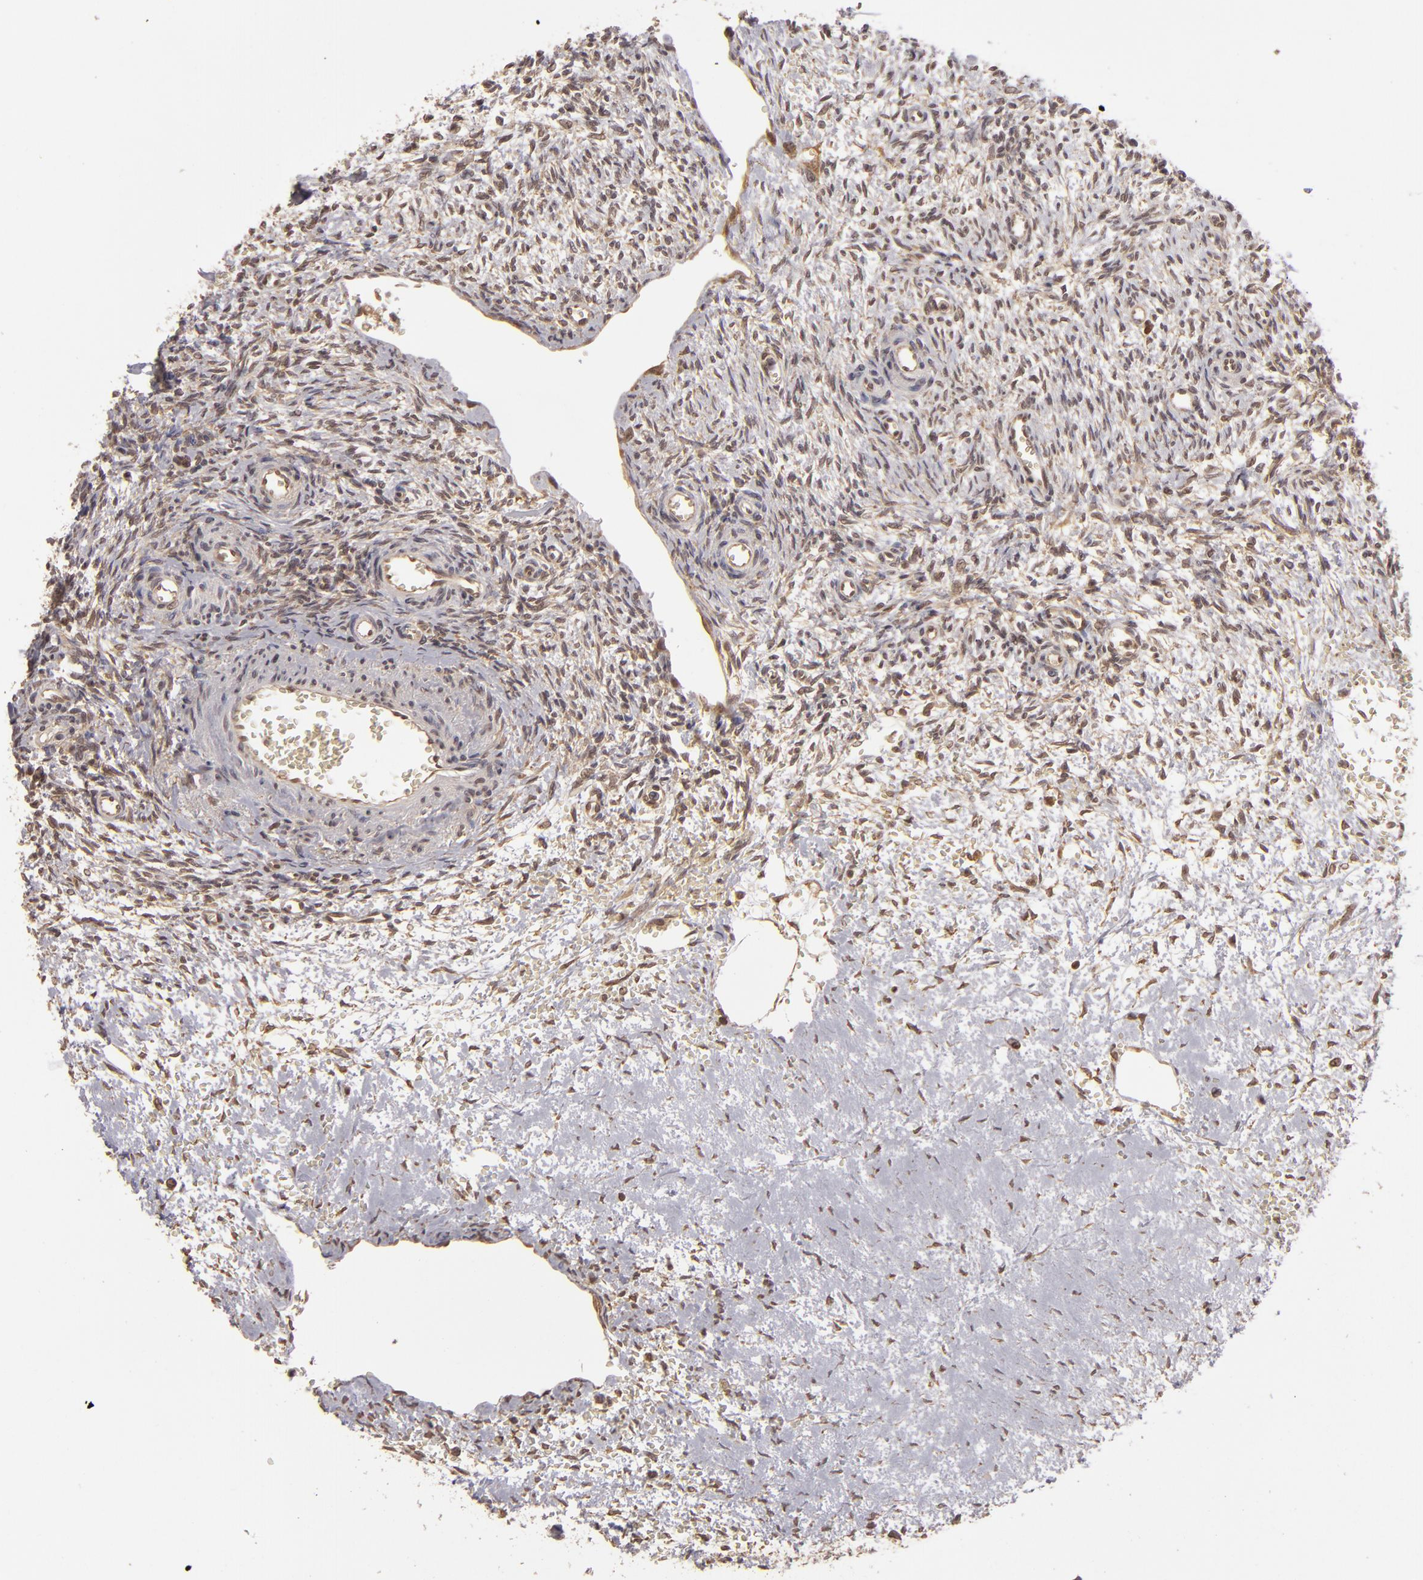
{"staining": {"intensity": "weak", "quantity": "25%-75%", "location": "cytoplasmic/membranous"}, "tissue": "ovary", "cell_type": "Ovarian stroma cells", "image_type": "normal", "snomed": [{"axis": "morphology", "description": "Normal tissue, NOS"}, {"axis": "topography", "description": "Ovary"}], "caption": "Immunohistochemical staining of normal human ovary demonstrates 25%-75% levels of weak cytoplasmic/membranous protein positivity in about 25%-75% of ovarian stroma cells. (Stains: DAB in brown, nuclei in blue, Microscopy: brightfield microscopy at high magnification).", "gene": "MAPK3", "patient": {"sex": "female", "age": 39}}